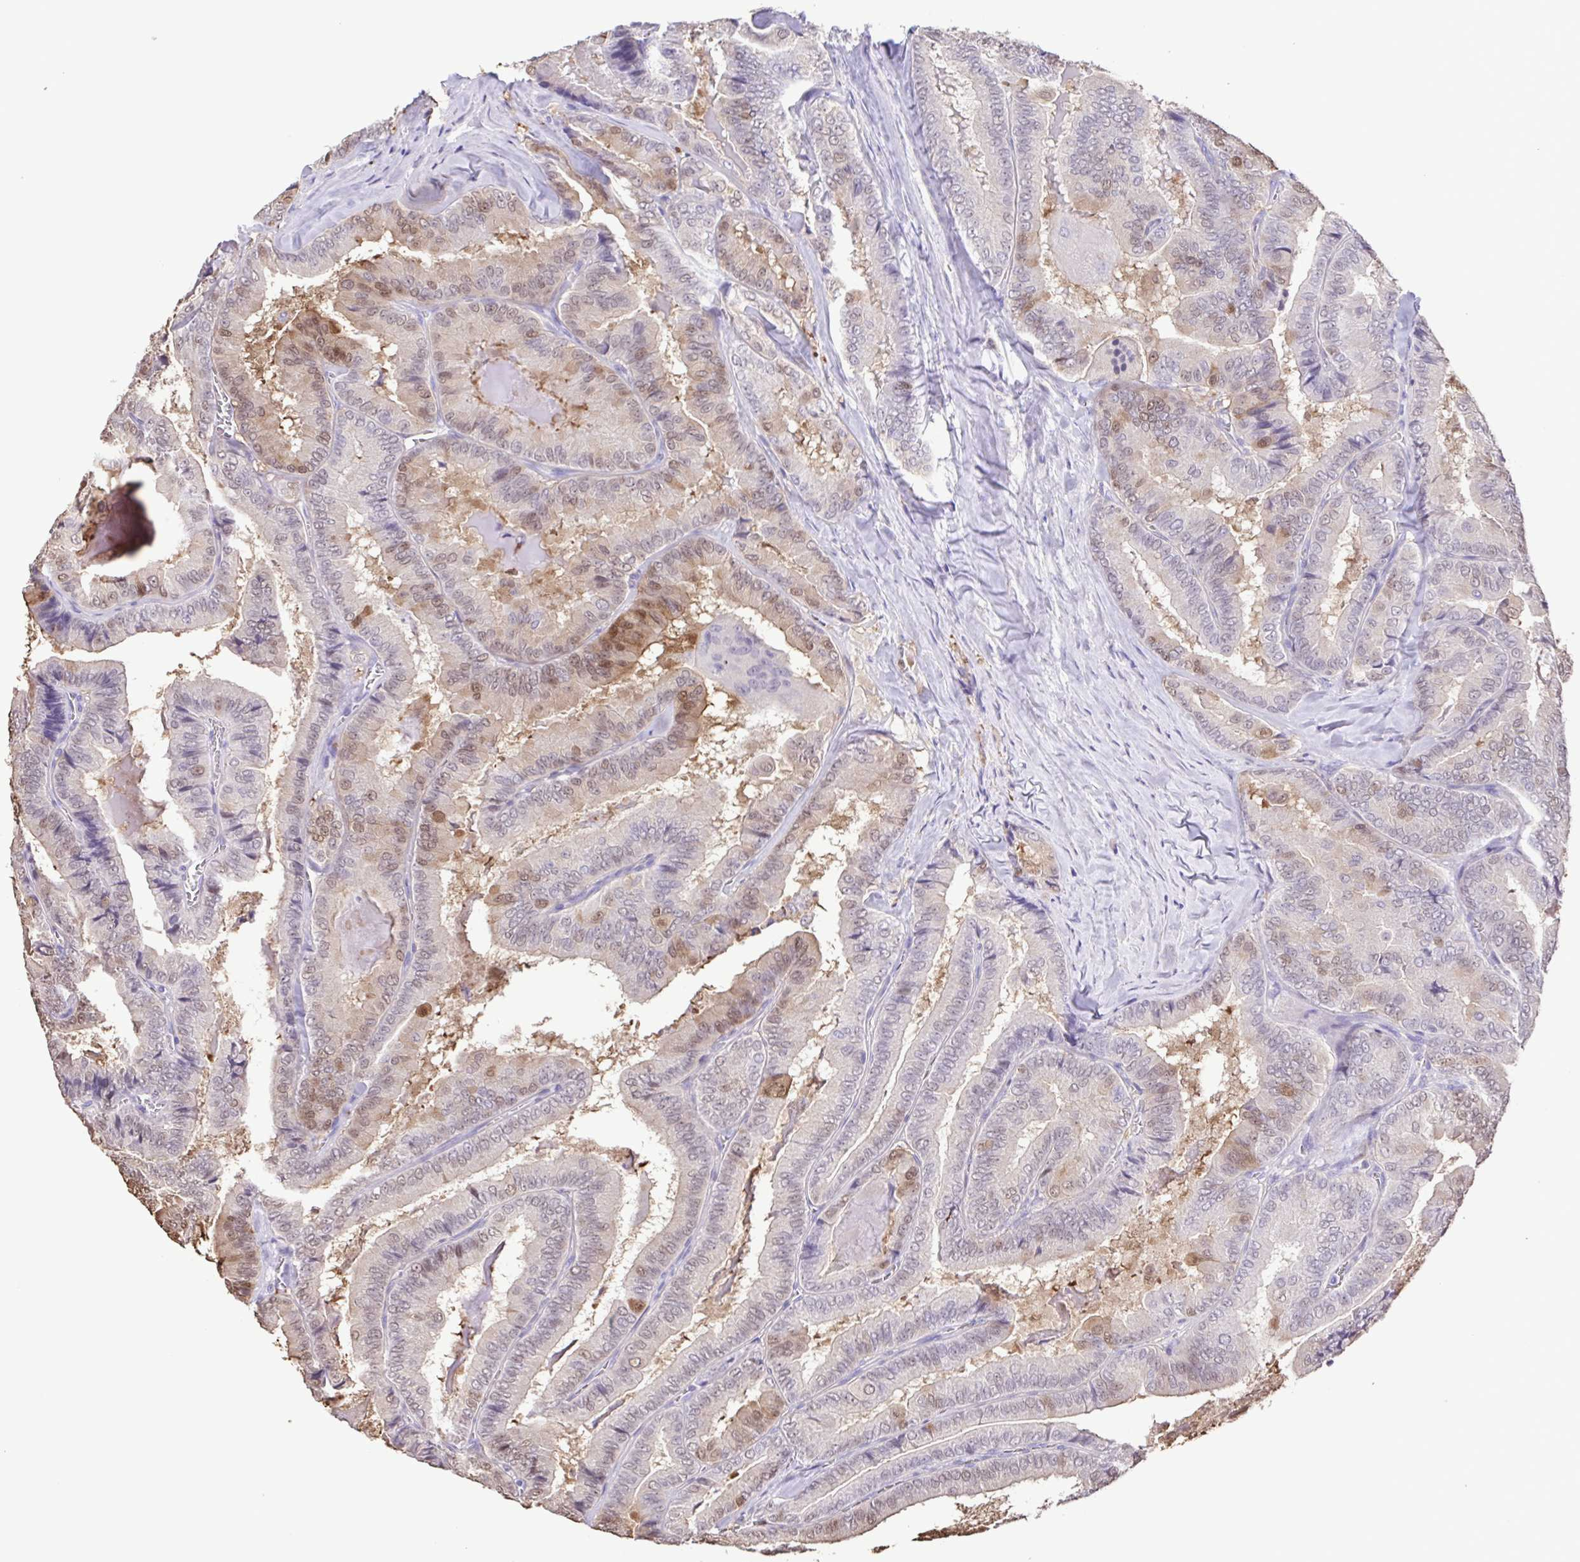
{"staining": {"intensity": "moderate", "quantity": "<25%", "location": "nuclear"}, "tissue": "thyroid cancer", "cell_type": "Tumor cells", "image_type": "cancer", "snomed": [{"axis": "morphology", "description": "Papillary adenocarcinoma, NOS"}, {"axis": "topography", "description": "Thyroid gland"}], "caption": "Brown immunohistochemical staining in thyroid cancer (papillary adenocarcinoma) exhibits moderate nuclear staining in about <25% of tumor cells.", "gene": "CYP17A1", "patient": {"sex": "female", "age": 75}}